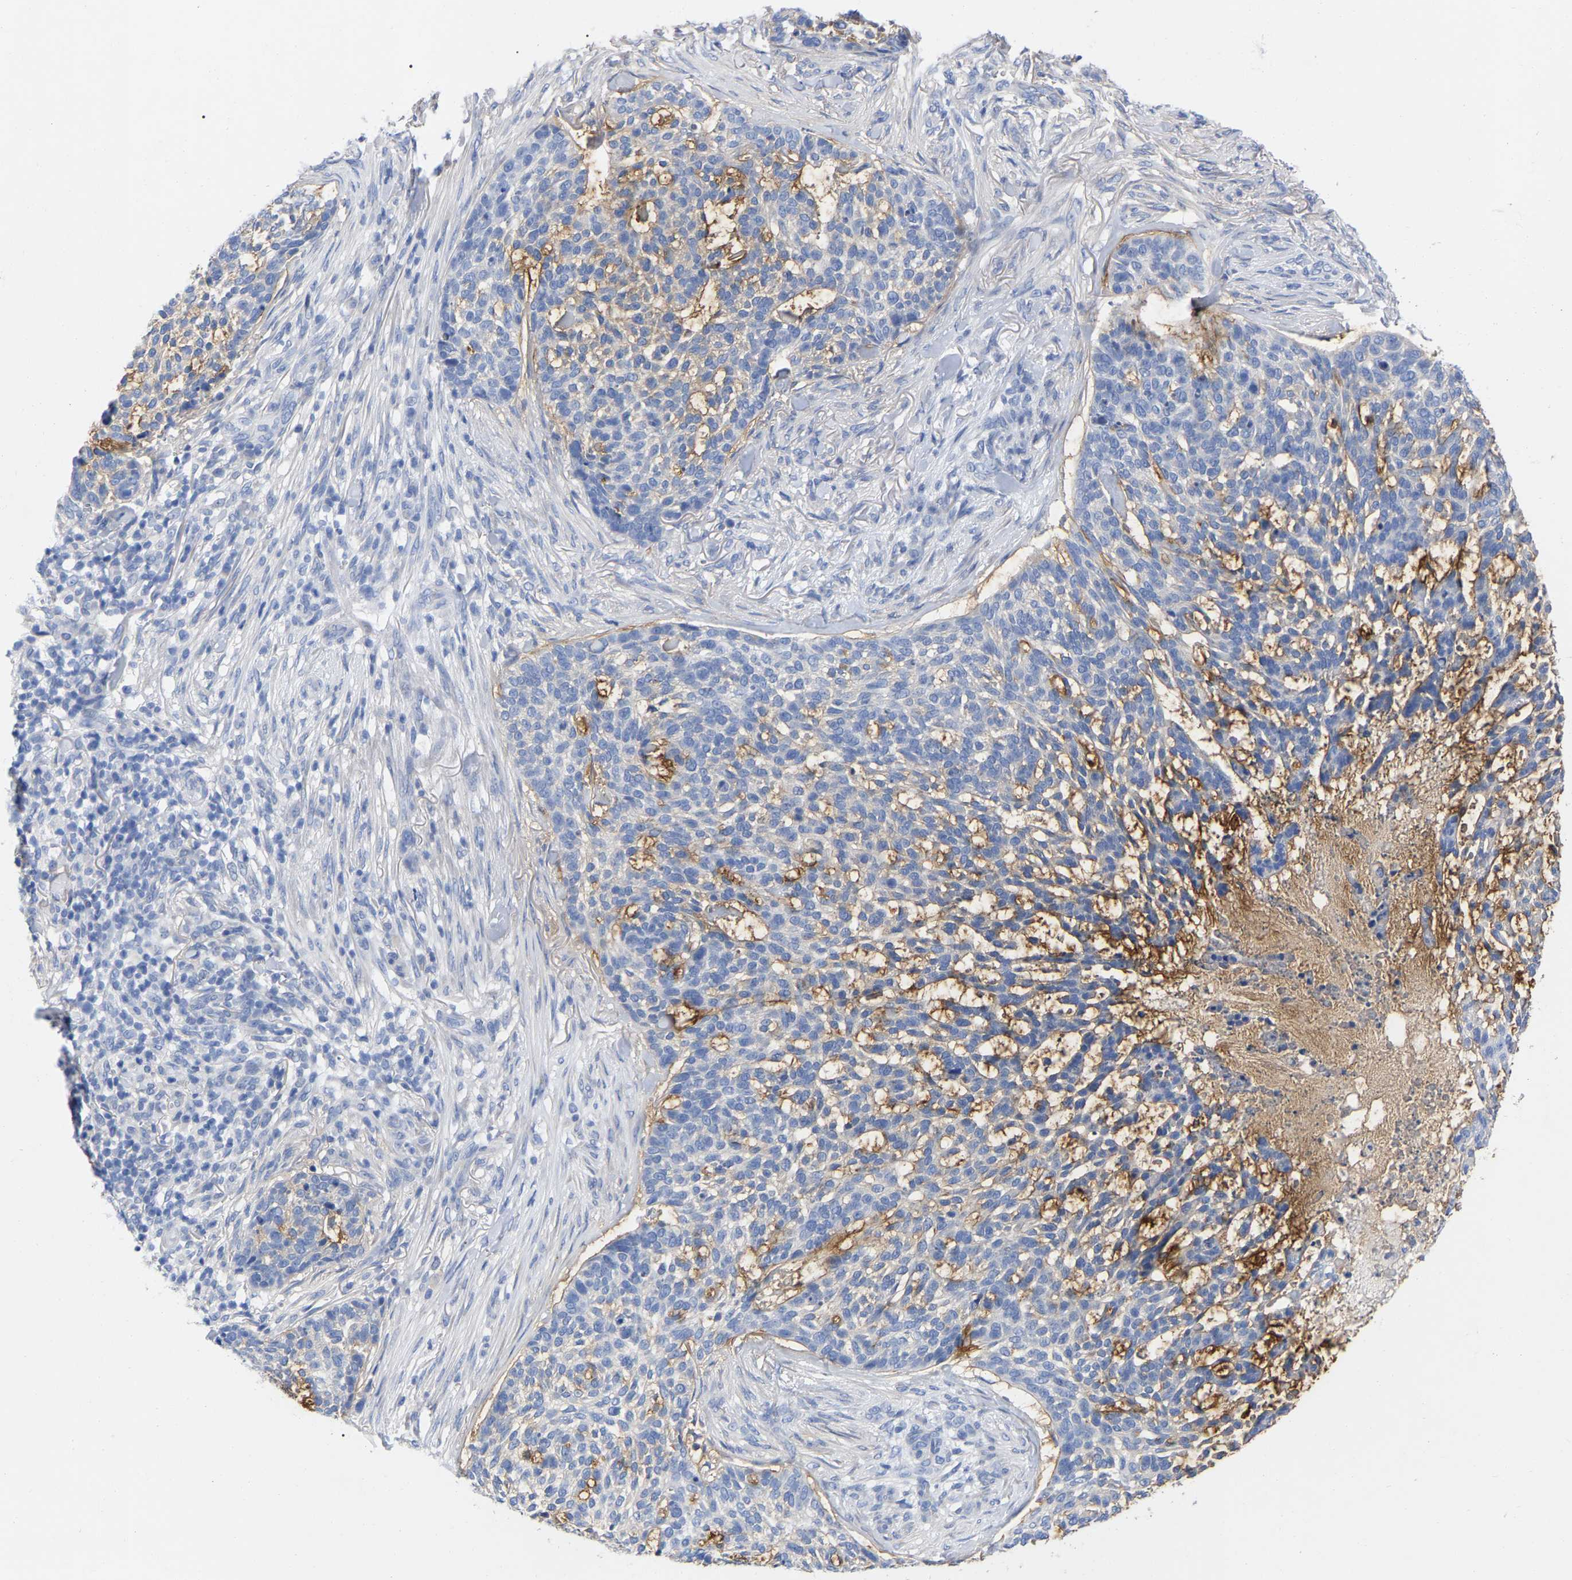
{"staining": {"intensity": "negative", "quantity": "none", "location": "none"}, "tissue": "skin cancer", "cell_type": "Tumor cells", "image_type": "cancer", "snomed": [{"axis": "morphology", "description": "Basal cell carcinoma"}, {"axis": "topography", "description": "Skin"}], "caption": "An IHC micrograph of skin cancer is shown. There is no staining in tumor cells of skin cancer.", "gene": "HAPLN1", "patient": {"sex": "female", "age": 64}}